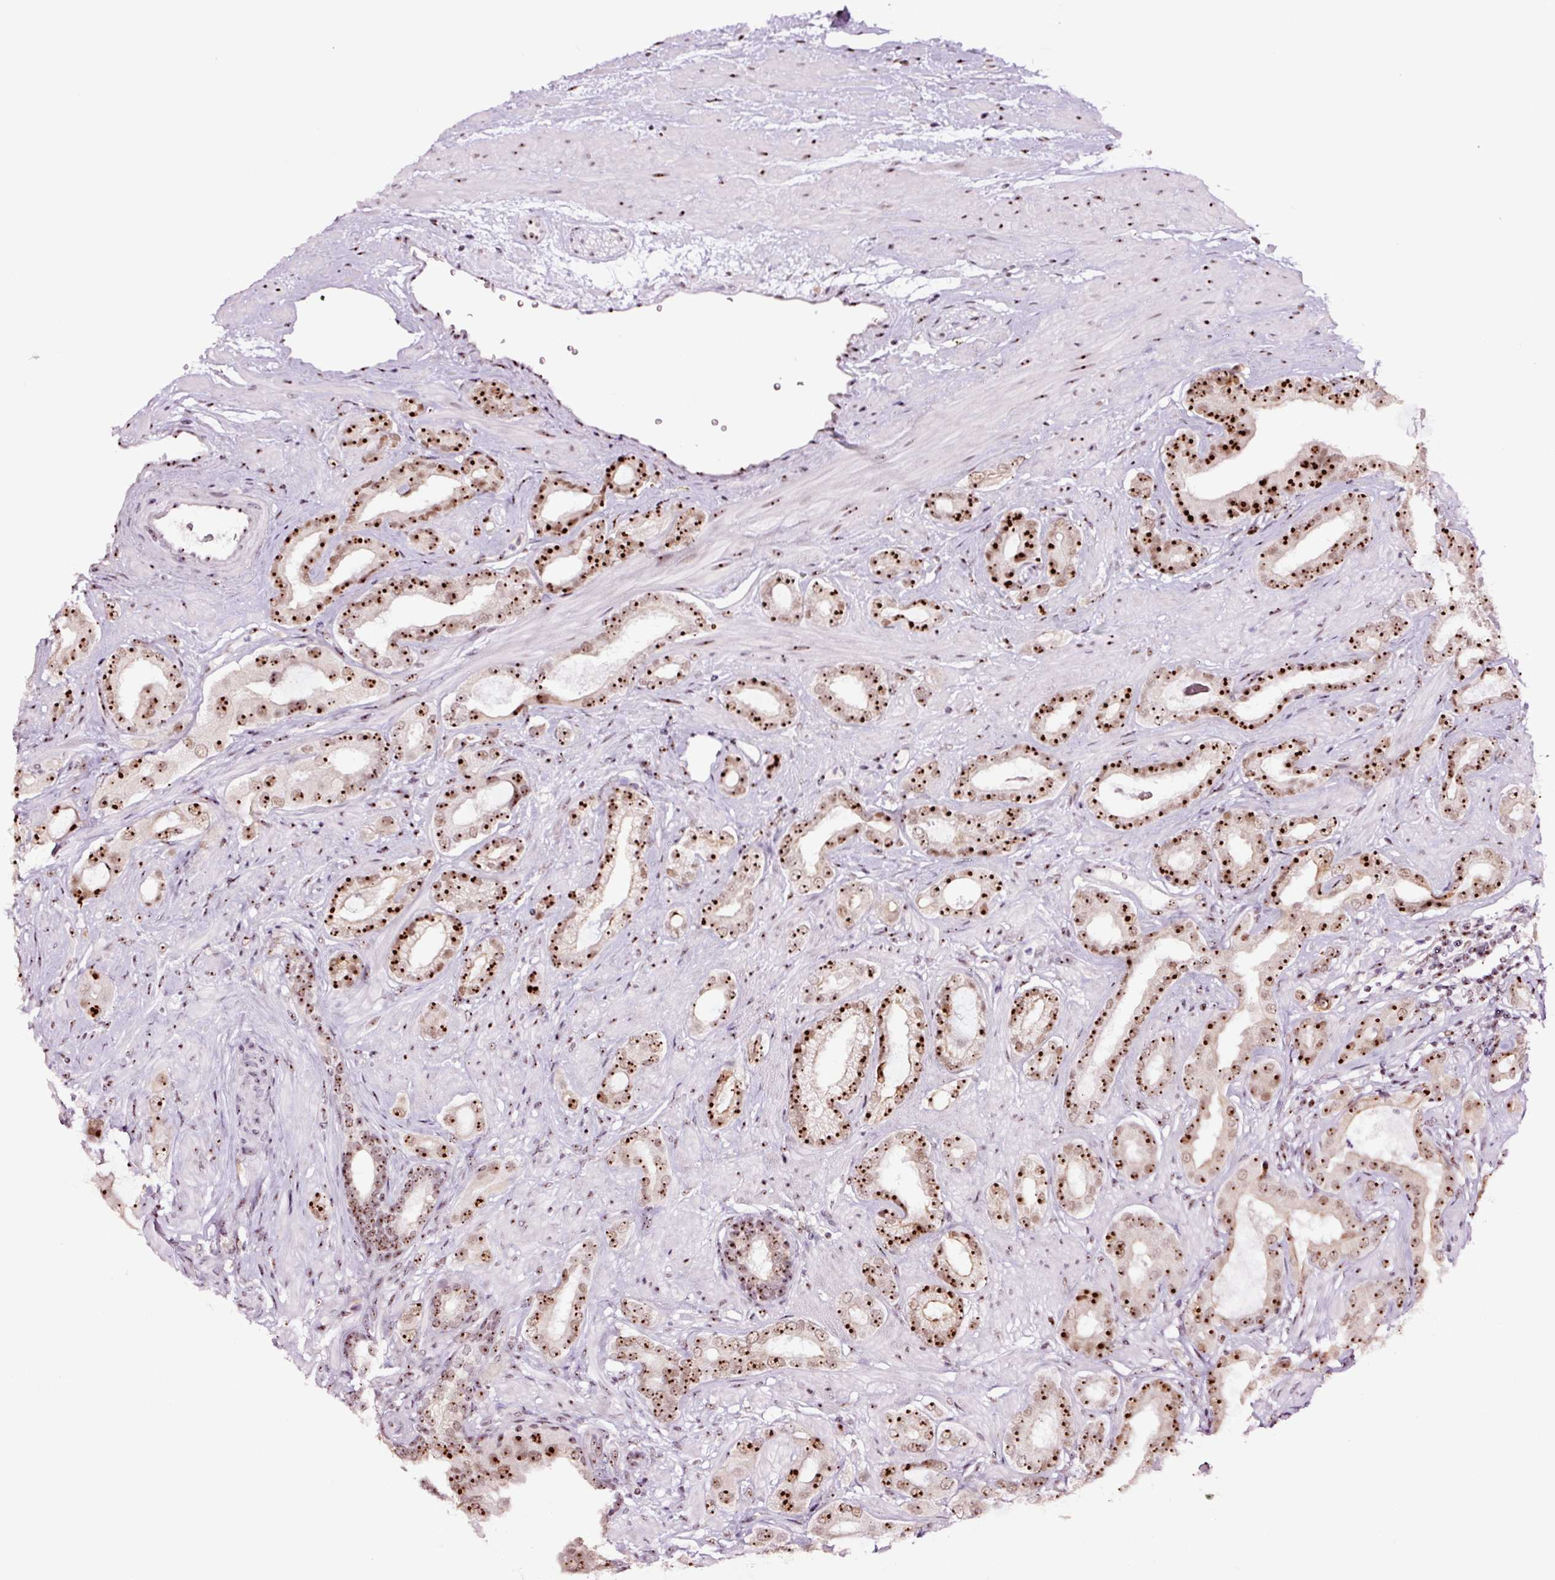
{"staining": {"intensity": "strong", "quantity": ">75%", "location": "nuclear"}, "tissue": "prostate cancer", "cell_type": "Tumor cells", "image_type": "cancer", "snomed": [{"axis": "morphology", "description": "Adenocarcinoma, Low grade"}, {"axis": "topography", "description": "Prostate"}], "caption": "Immunohistochemistry micrograph of neoplastic tissue: human prostate adenocarcinoma (low-grade) stained using immunohistochemistry displays high levels of strong protein expression localized specifically in the nuclear of tumor cells, appearing as a nuclear brown color.", "gene": "GNL3", "patient": {"sex": "male", "age": 57}}